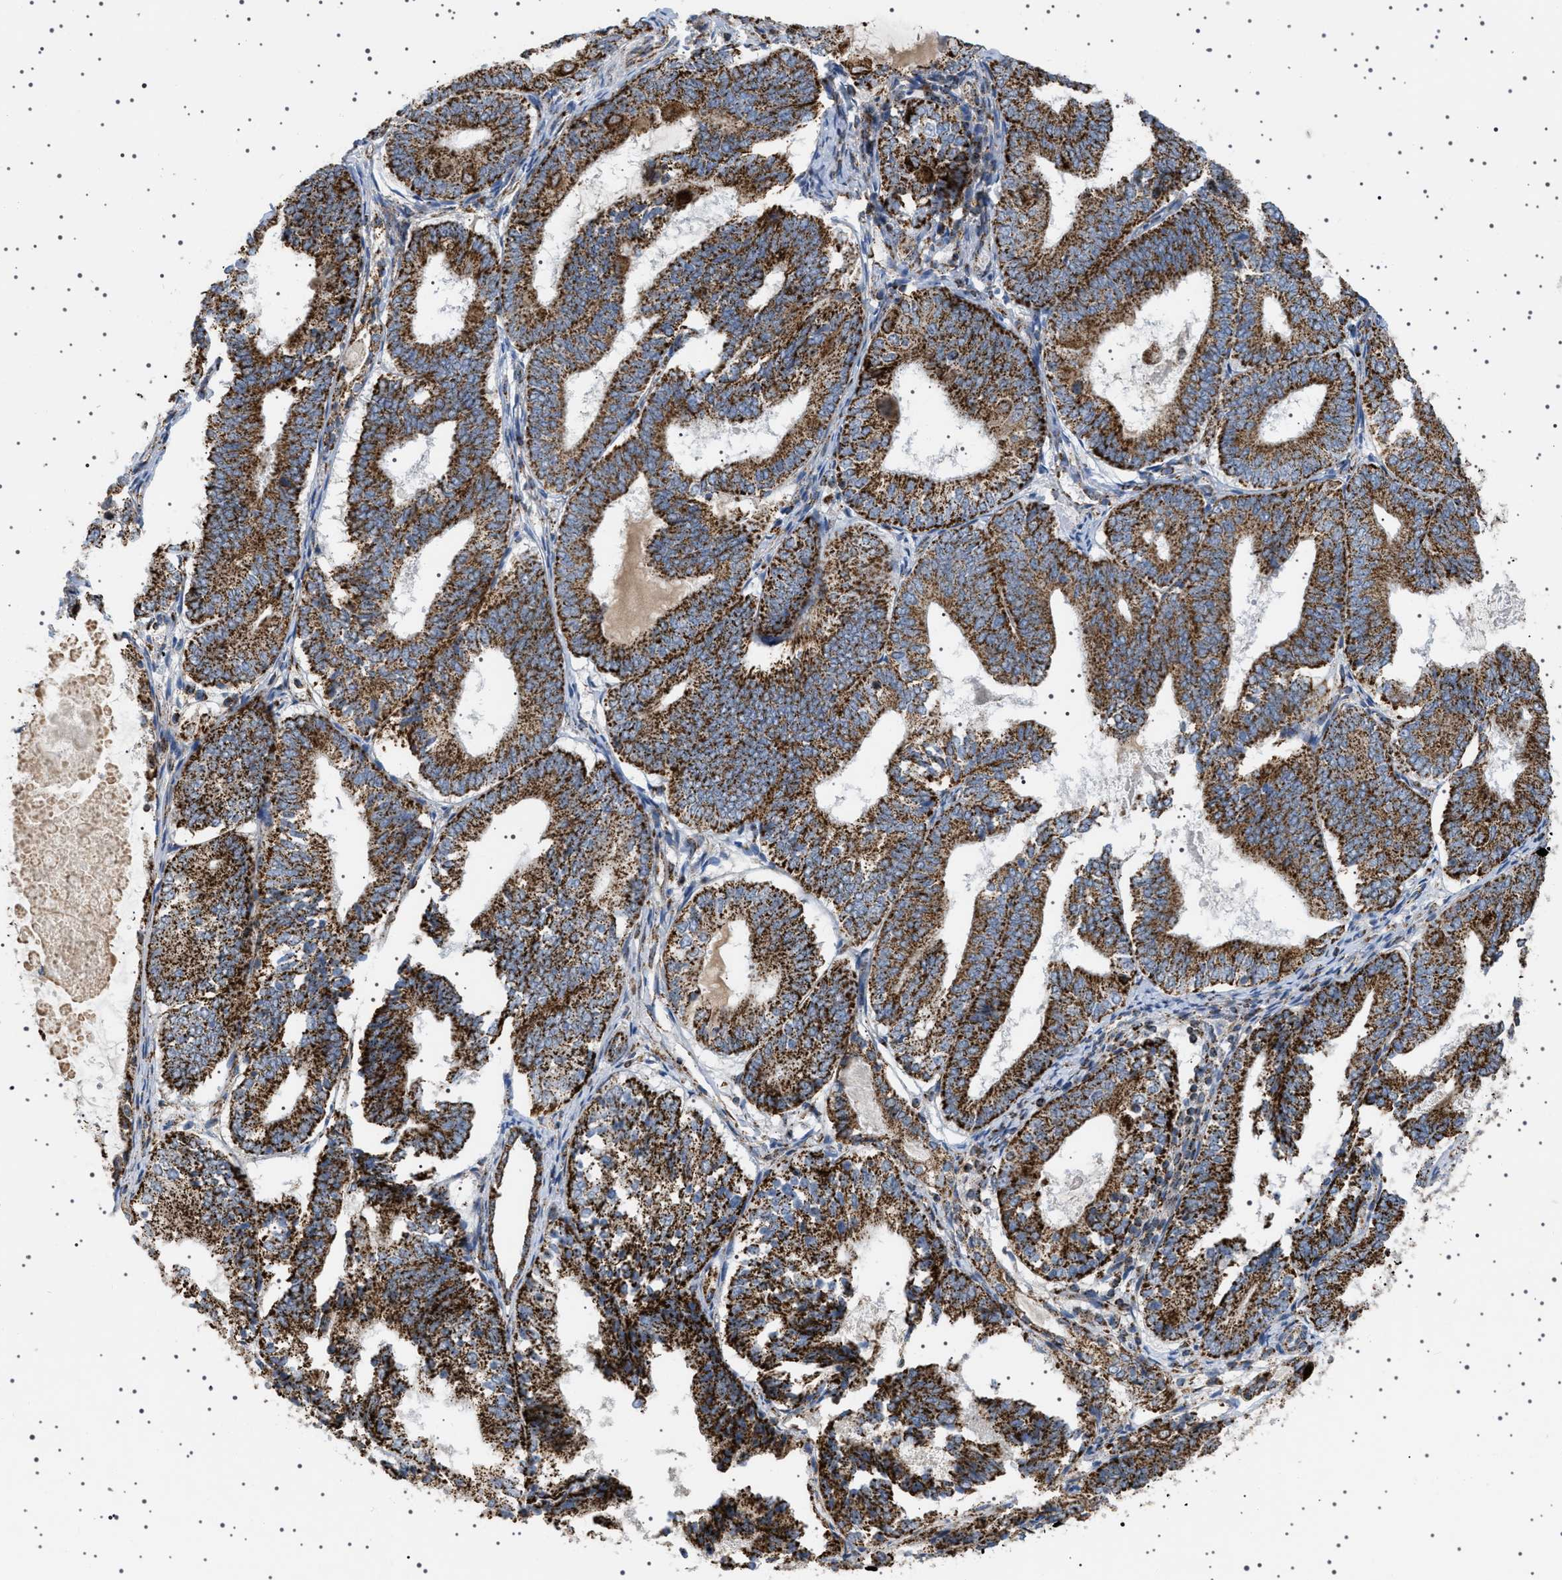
{"staining": {"intensity": "strong", "quantity": ">75%", "location": "cytoplasmic/membranous"}, "tissue": "endometrial cancer", "cell_type": "Tumor cells", "image_type": "cancer", "snomed": [{"axis": "morphology", "description": "Adenocarcinoma, NOS"}, {"axis": "topography", "description": "Endometrium"}], "caption": "An IHC image of tumor tissue is shown. Protein staining in brown shows strong cytoplasmic/membranous positivity in endometrial adenocarcinoma within tumor cells. Nuclei are stained in blue.", "gene": "UBXN8", "patient": {"sex": "female", "age": 81}}